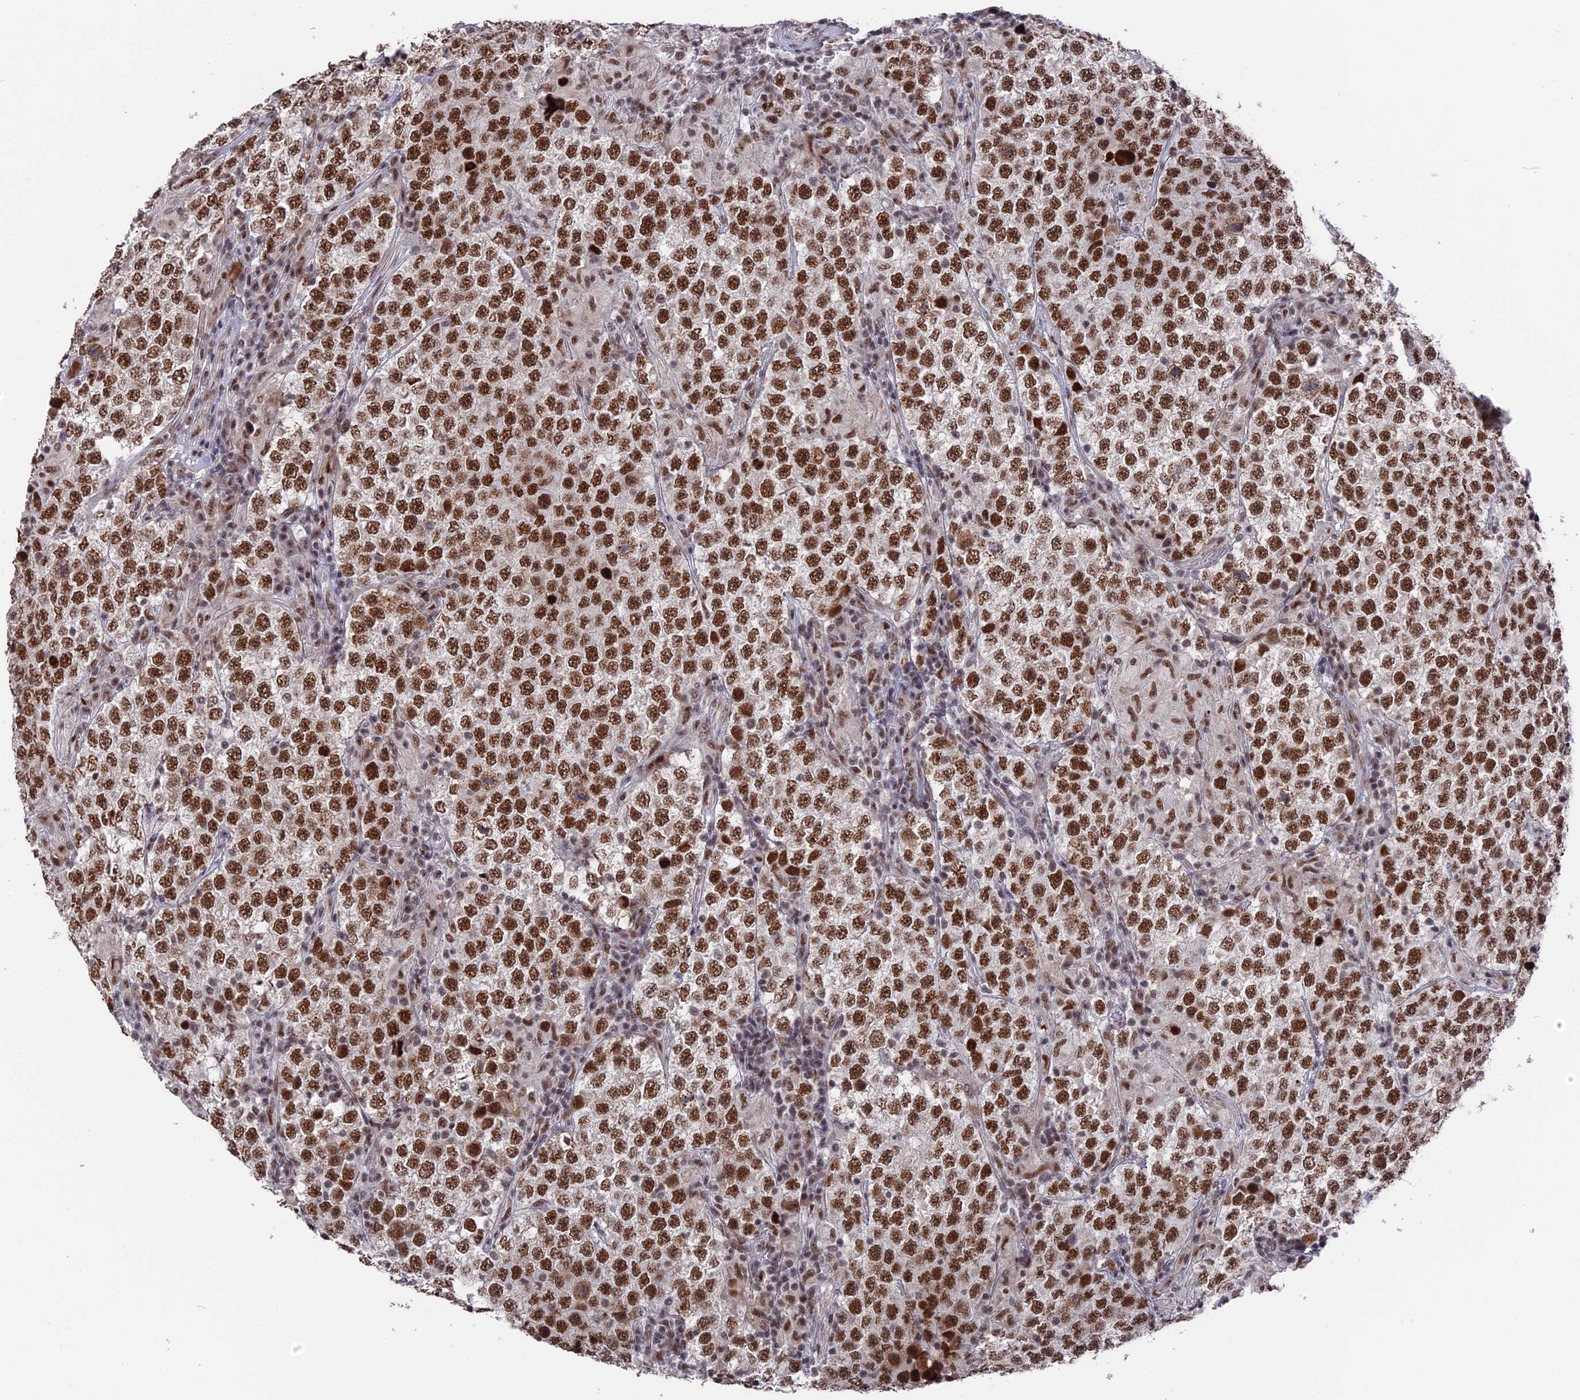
{"staining": {"intensity": "moderate", "quantity": ">75%", "location": "nuclear"}, "tissue": "testis cancer", "cell_type": "Tumor cells", "image_type": "cancer", "snomed": [{"axis": "morphology", "description": "Normal tissue, NOS"}, {"axis": "morphology", "description": "Urothelial carcinoma, High grade"}, {"axis": "morphology", "description": "Seminoma, NOS"}, {"axis": "morphology", "description": "Carcinoma, Embryonal, NOS"}, {"axis": "topography", "description": "Urinary bladder"}, {"axis": "topography", "description": "Testis"}], "caption": "DAB immunohistochemical staining of testis cancer (seminoma) reveals moderate nuclear protein expression in about >75% of tumor cells.", "gene": "SF3A2", "patient": {"sex": "male", "age": 41}}